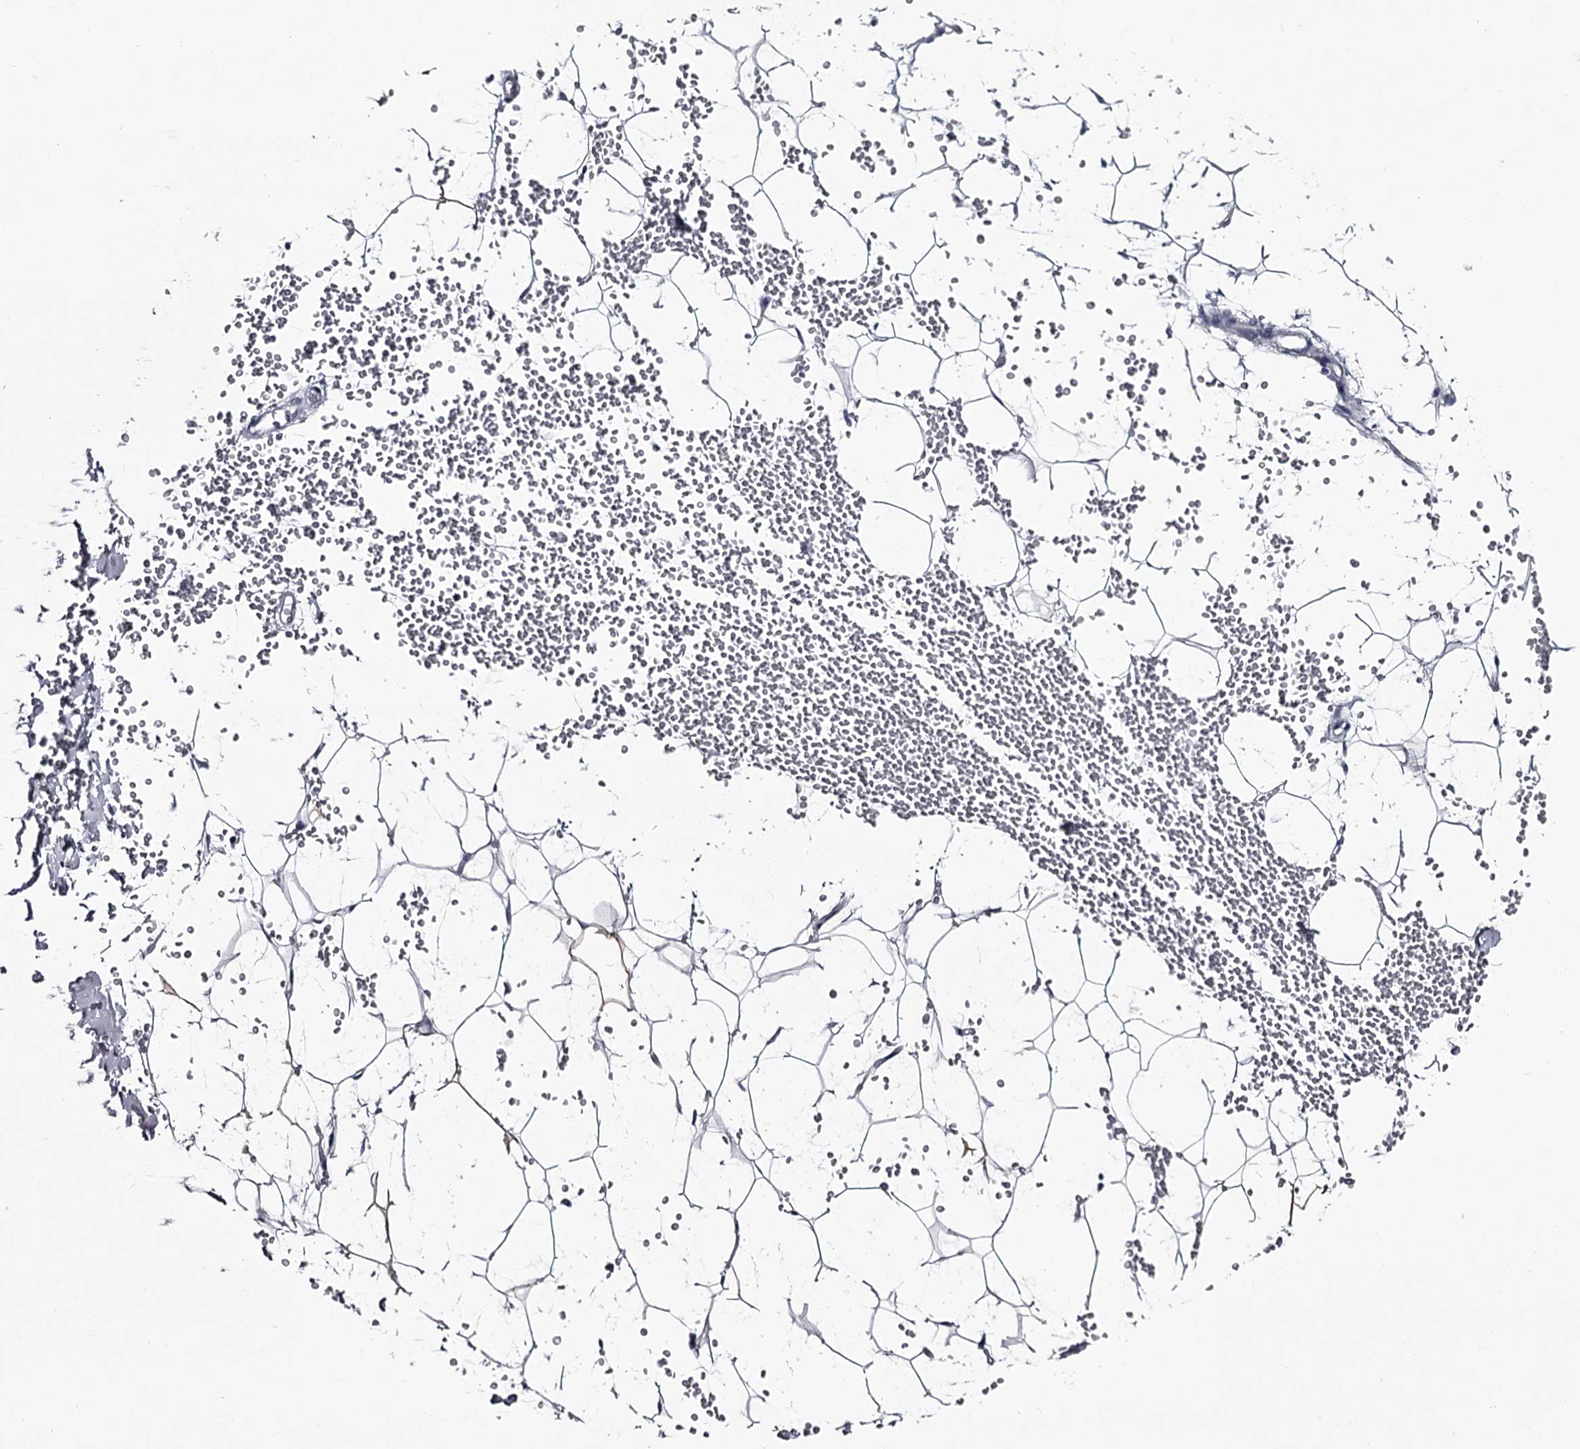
{"staining": {"intensity": "negative", "quantity": "none", "location": "none"}, "tissue": "adipose tissue", "cell_type": "Adipocytes", "image_type": "normal", "snomed": [{"axis": "morphology", "description": "Normal tissue, NOS"}, {"axis": "topography", "description": "Breast"}], "caption": "Immunohistochemistry histopathology image of unremarkable human adipose tissue stained for a protein (brown), which reveals no positivity in adipocytes. (IHC, brightfield microscopy, high magnification).", "gene": "DAO", "patient": {"sex": "female", "age": 23}}